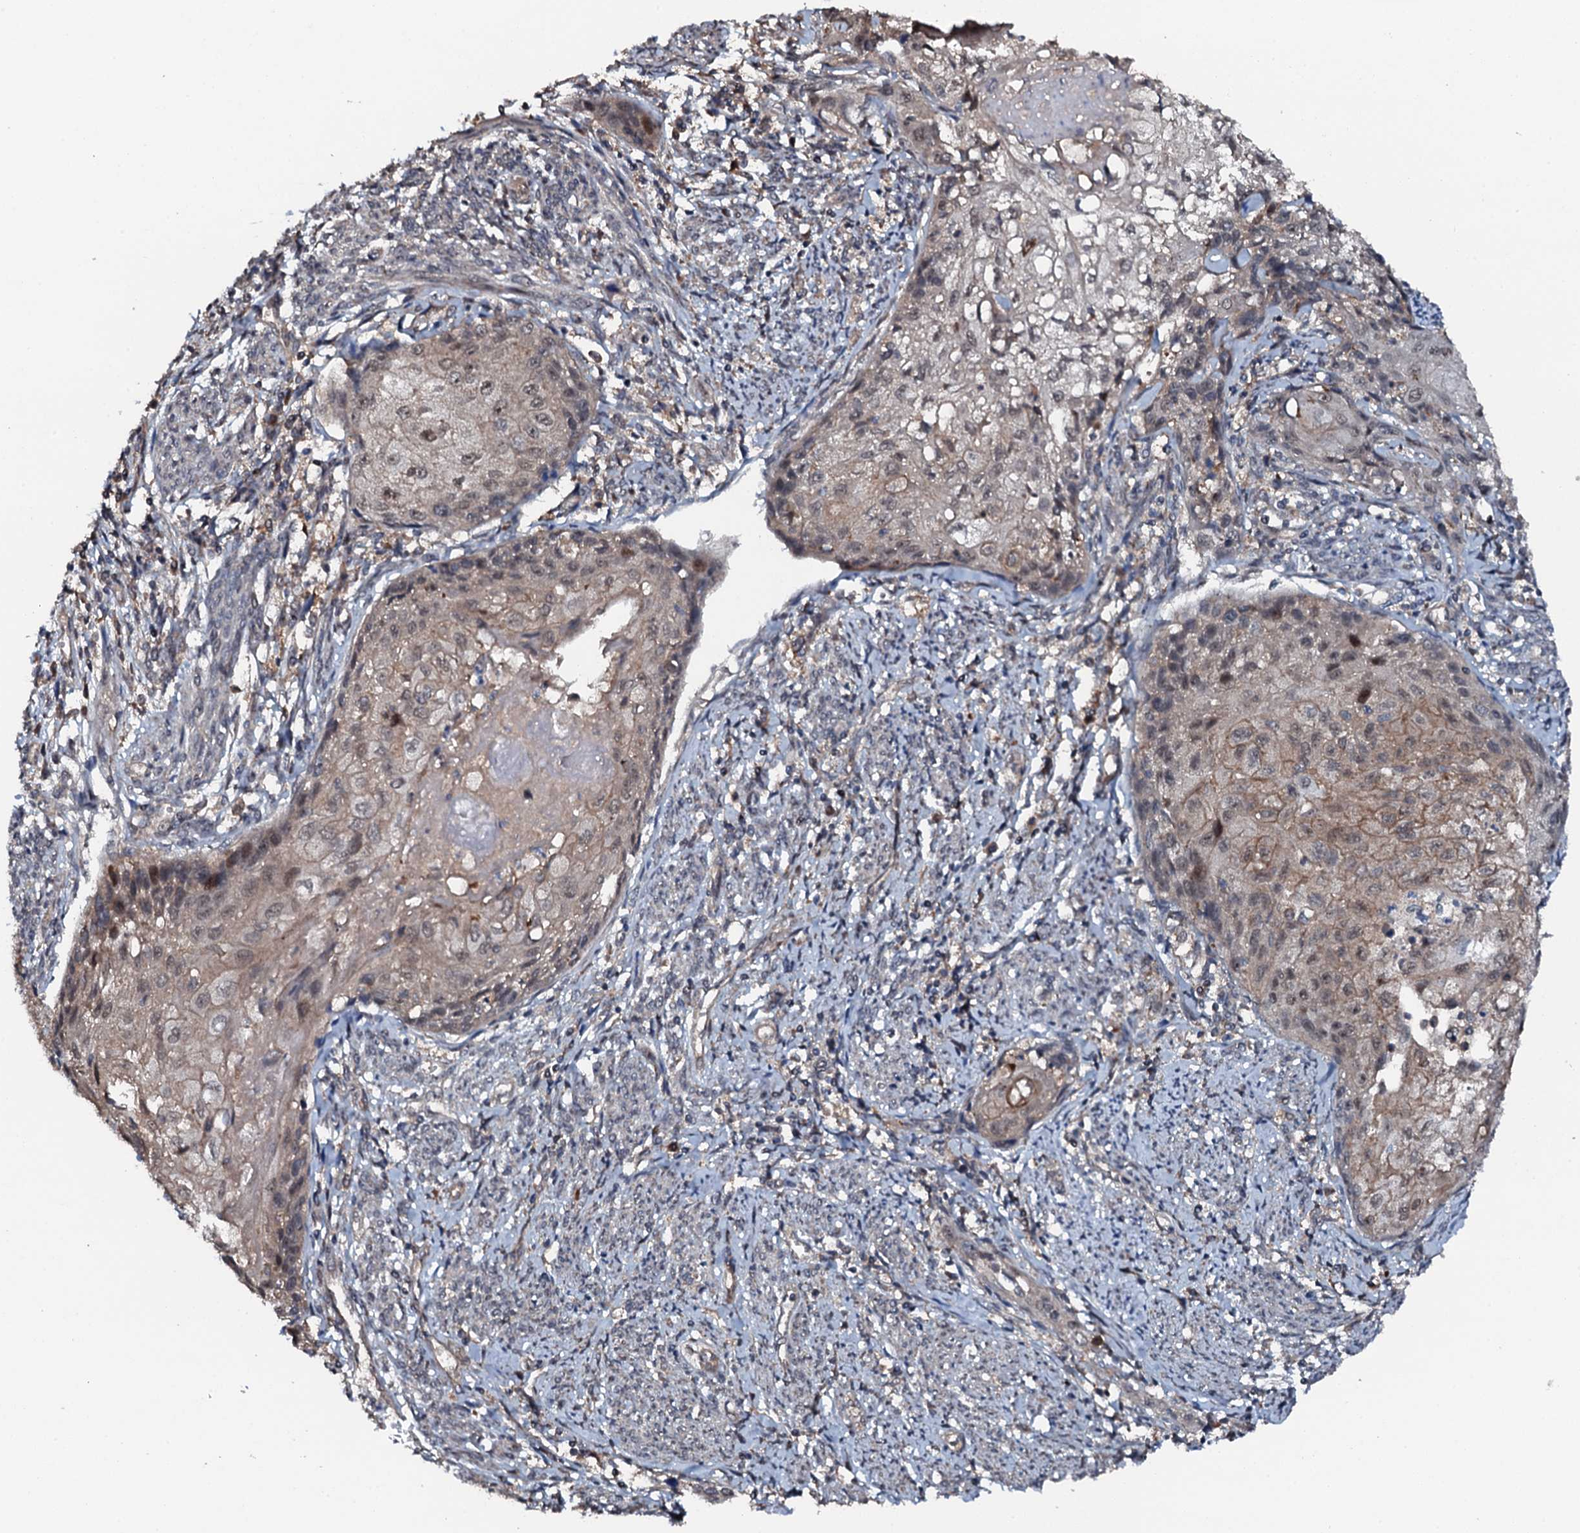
{"staining": {"intensity": "moderate", "quantity": "<25%", "location": "cytoplasmic/membranous,nuclear"}, "tissue": "cervical cancer", "cell_type": "Tumor cells", "image_type": "cancer", "snomed": [{"axis": "morphology", "description": "Squamous cell carcinoma, NOS"}, {"axis": "topography", "description": "Cervix"}], "caption": "This micrograph reveals cervical cancer (squamous cell carcinoma) stained with immunohistochemistry (IHC) to label a protein in brown. The cytoplasmic/membranous and nuclear of tumor cells show moderate positivity for the protein. Nuclei are counter-stained blue.", "gene": "FLYWCH1", "patient": {"sex": "female", "age": 67}}